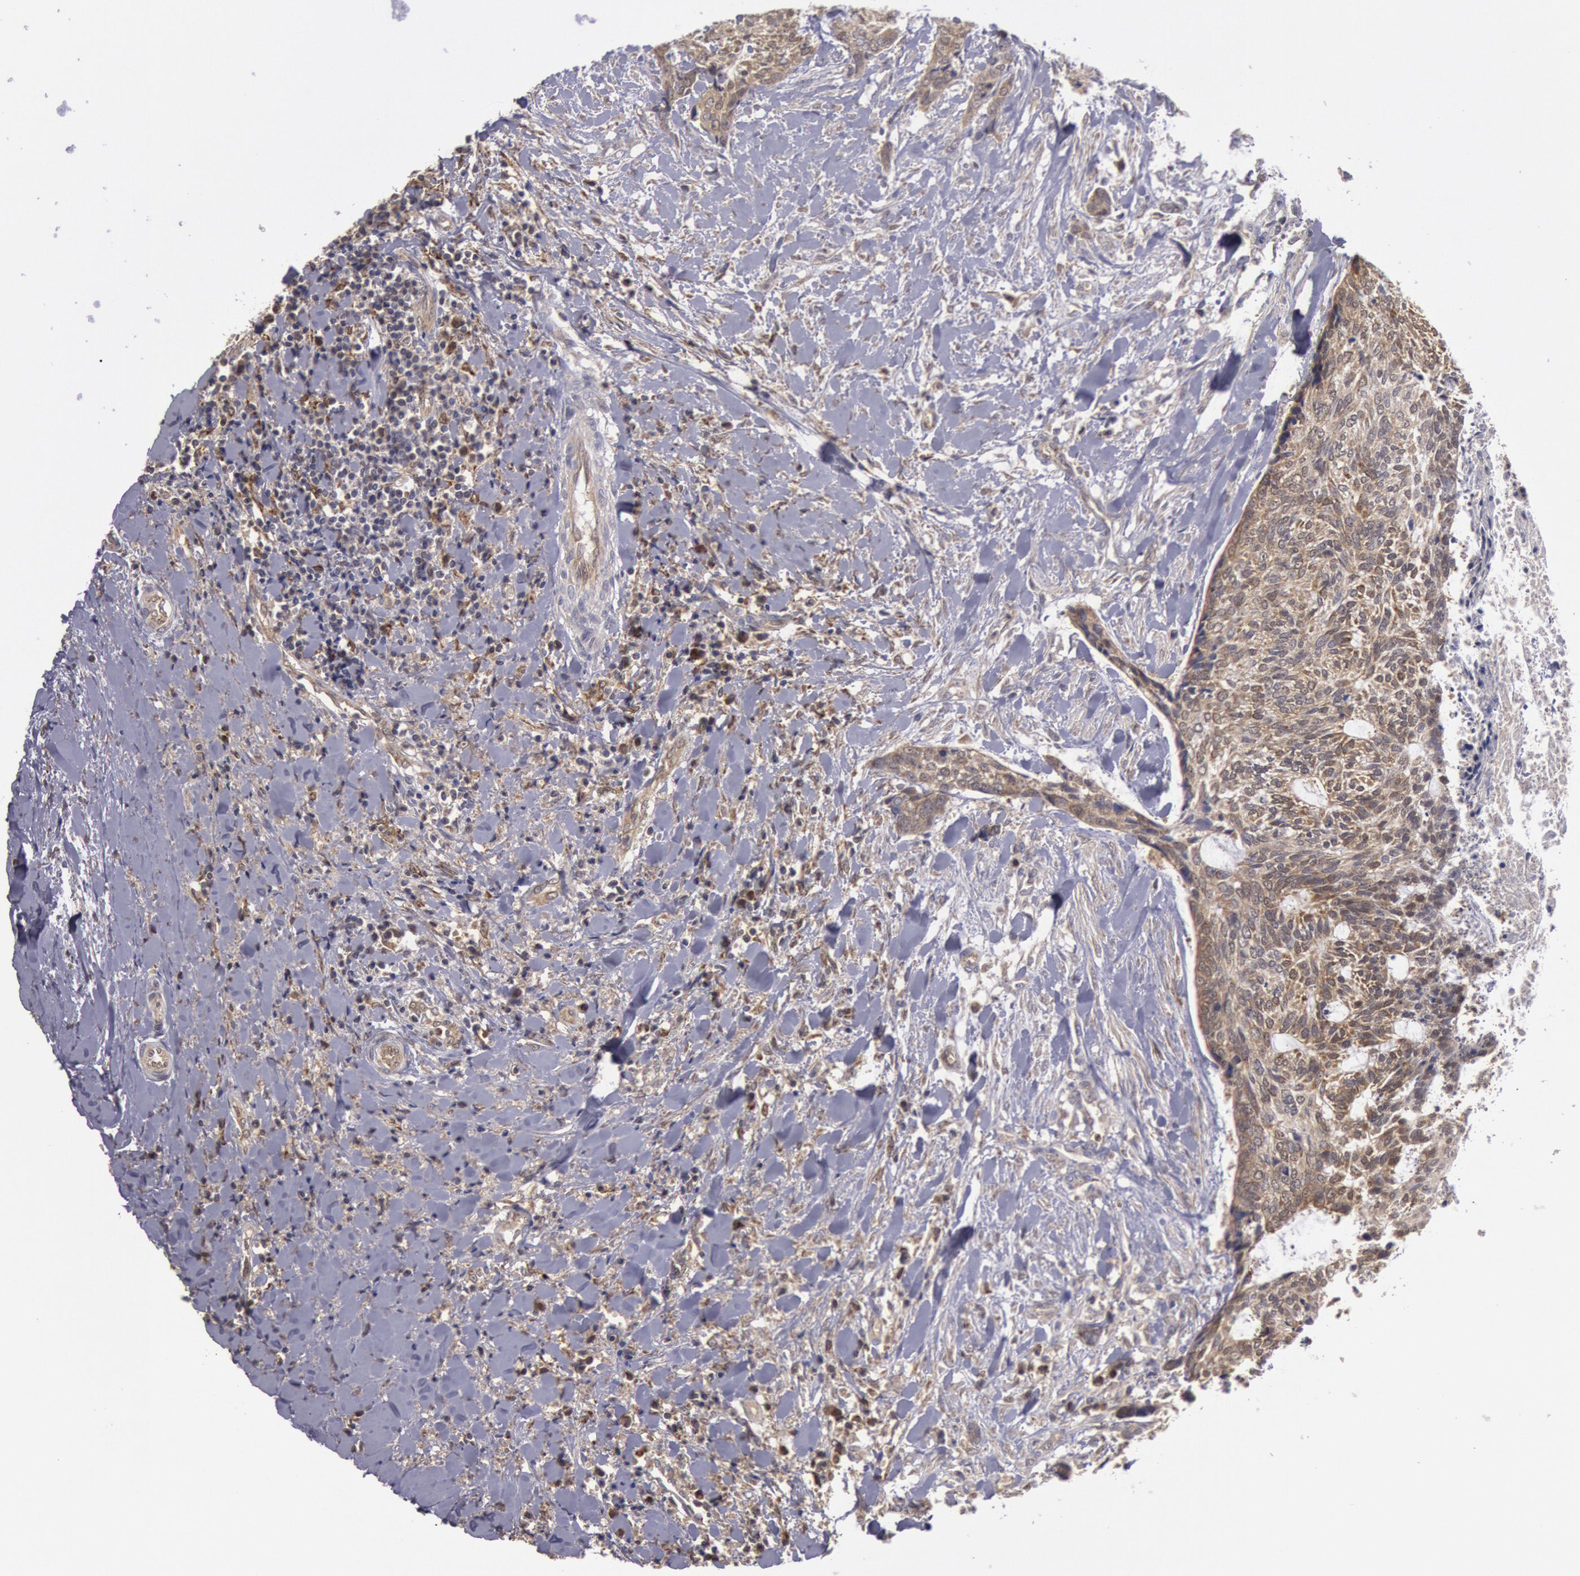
{"staining": {"intensity": "weak", "quantity": ">75%", "location": "cytoplasmic/membranous"}, "tissue": "head and neck cancer", "cell_type": "Tumor cells", "image_type": "cancer", "snomed": [{"axis": "morphology", "description": "Squamous cell carcinoma, NOS"}, {"axis": "topography", "description": "Salivary gland"}, {"axis": "topography", "description": "Head-Neck"}], "caption": "This micrograph demonstrates head and neck cancer (squamous cell carcinoma) stained with immunohistochemistry (IHC) to label a protein in brown. The cytoplasmic/membranous of tumor cells show weak positivity for the protein. Nuclei are counter-stained blue.", "gene": "MPST", "patient": {"sex": "male", "age": 70}}